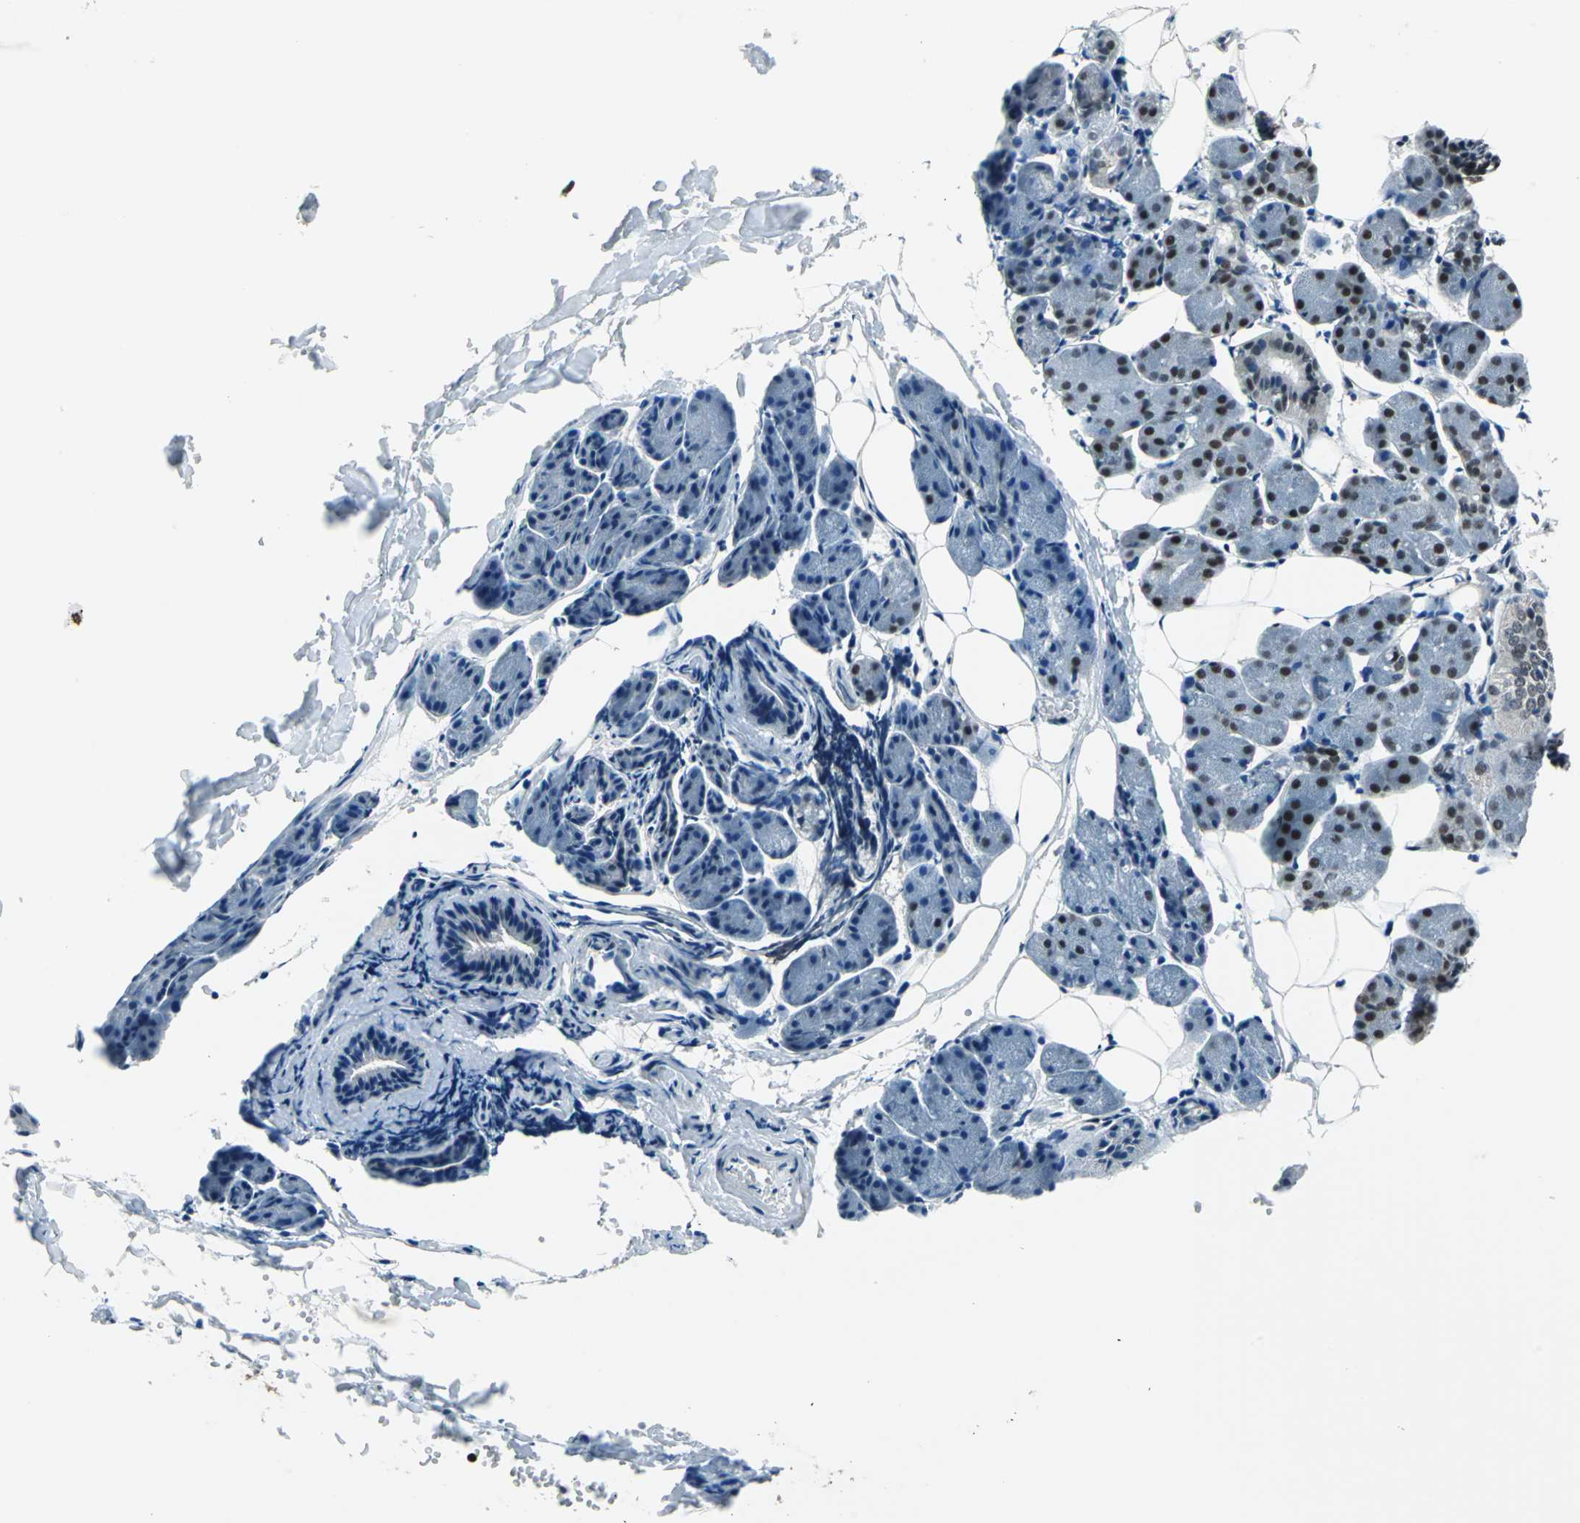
{"staining": {"intensity": "moderate", "quantity": "25%-75%", "location": "nuclear"}, "tissue": "salivary gland", "cell_type": "Glandular cells", "image_type": "normal", "snomed": [{"axis": "morphology", "description": "Normal tissue, NOS"}, {"axis": "morphology", "description": "Adenoma, NOS"}, {"axis": "topography", "description": "Salivary gland"}], "caption": "Glandular cells demonstrate medium levels of moderate nuclear staining in approximately 25%-75% of cells in normal salivary gland. (Stains: DAB in brown, nuclei in blue, Microscopy: brightfield microscopy at high magnification).", "gene": "BCLAF1", "patient": {"sex": "female", "age": 32}}